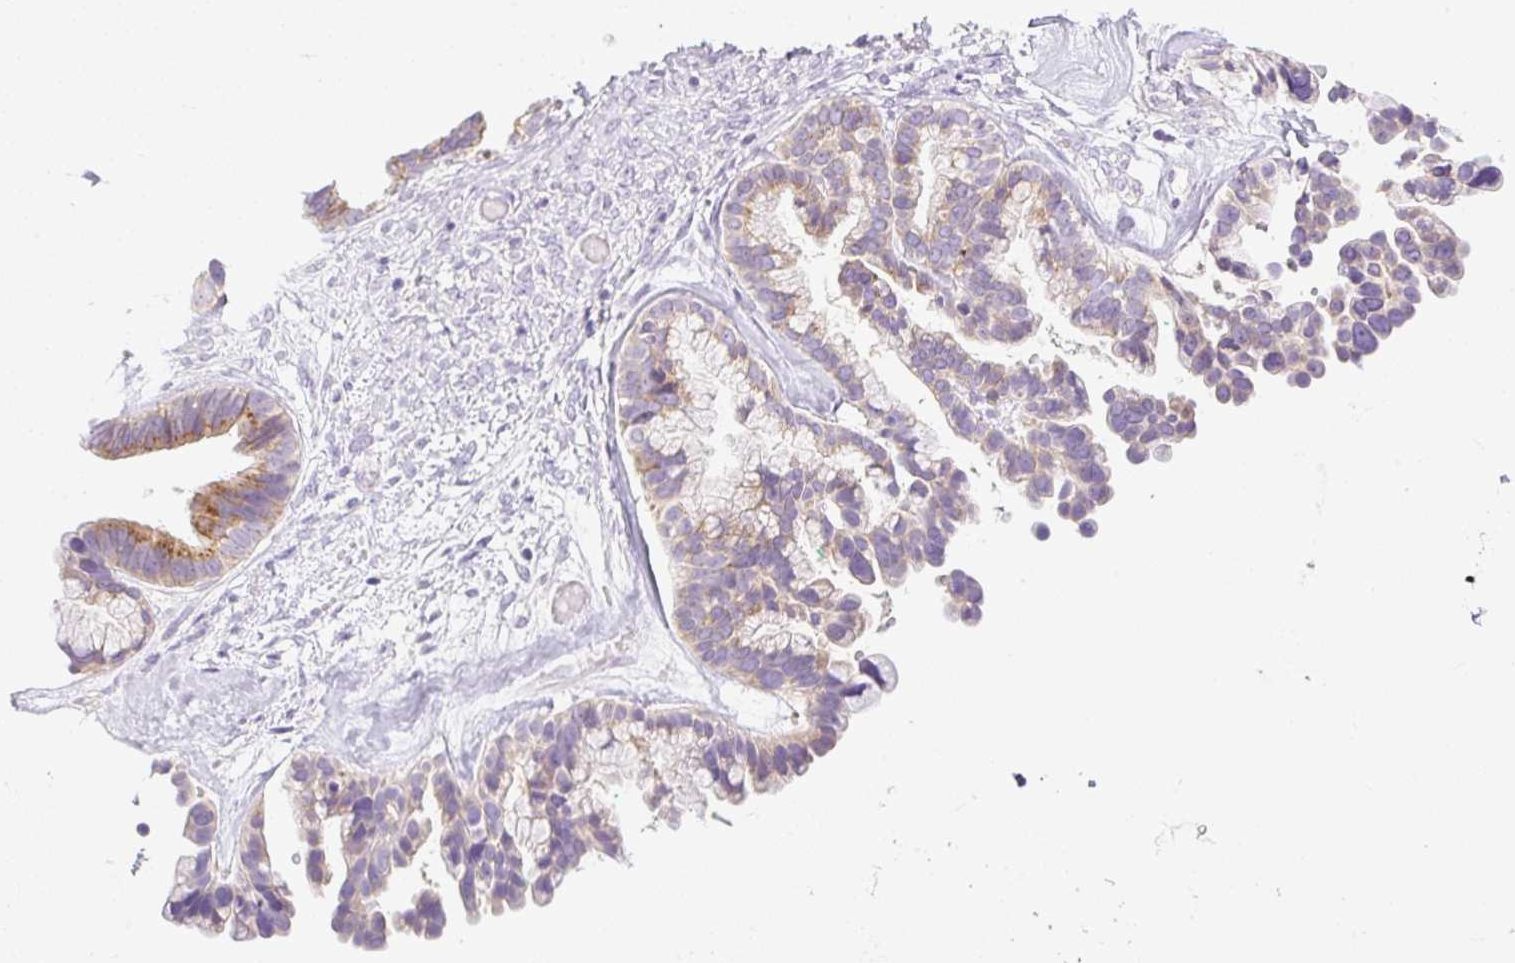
{"staining": {"intensity": "moderate", "quantity": "25%-75%", "location": "cytoplasmic/membranous"}, "tissue": "ovarian cancer", "cell_type": "Tumor cells", "image_type": "cancer", "snomed": [{"axis": "morphology", "description": "Cystadenocarcinoma, serous, NOS"}, {"axis": "topography", "description": "Ovary"}], "caption": "Tumor cells reveal medium levels of moderate cytoplasmic/membranous expression in approximately 25%-75% of cells in serous cystadenocarcinoma (ovarian).", "gene": "MIA2", "patient": {"sex": "female", "age": 56}}